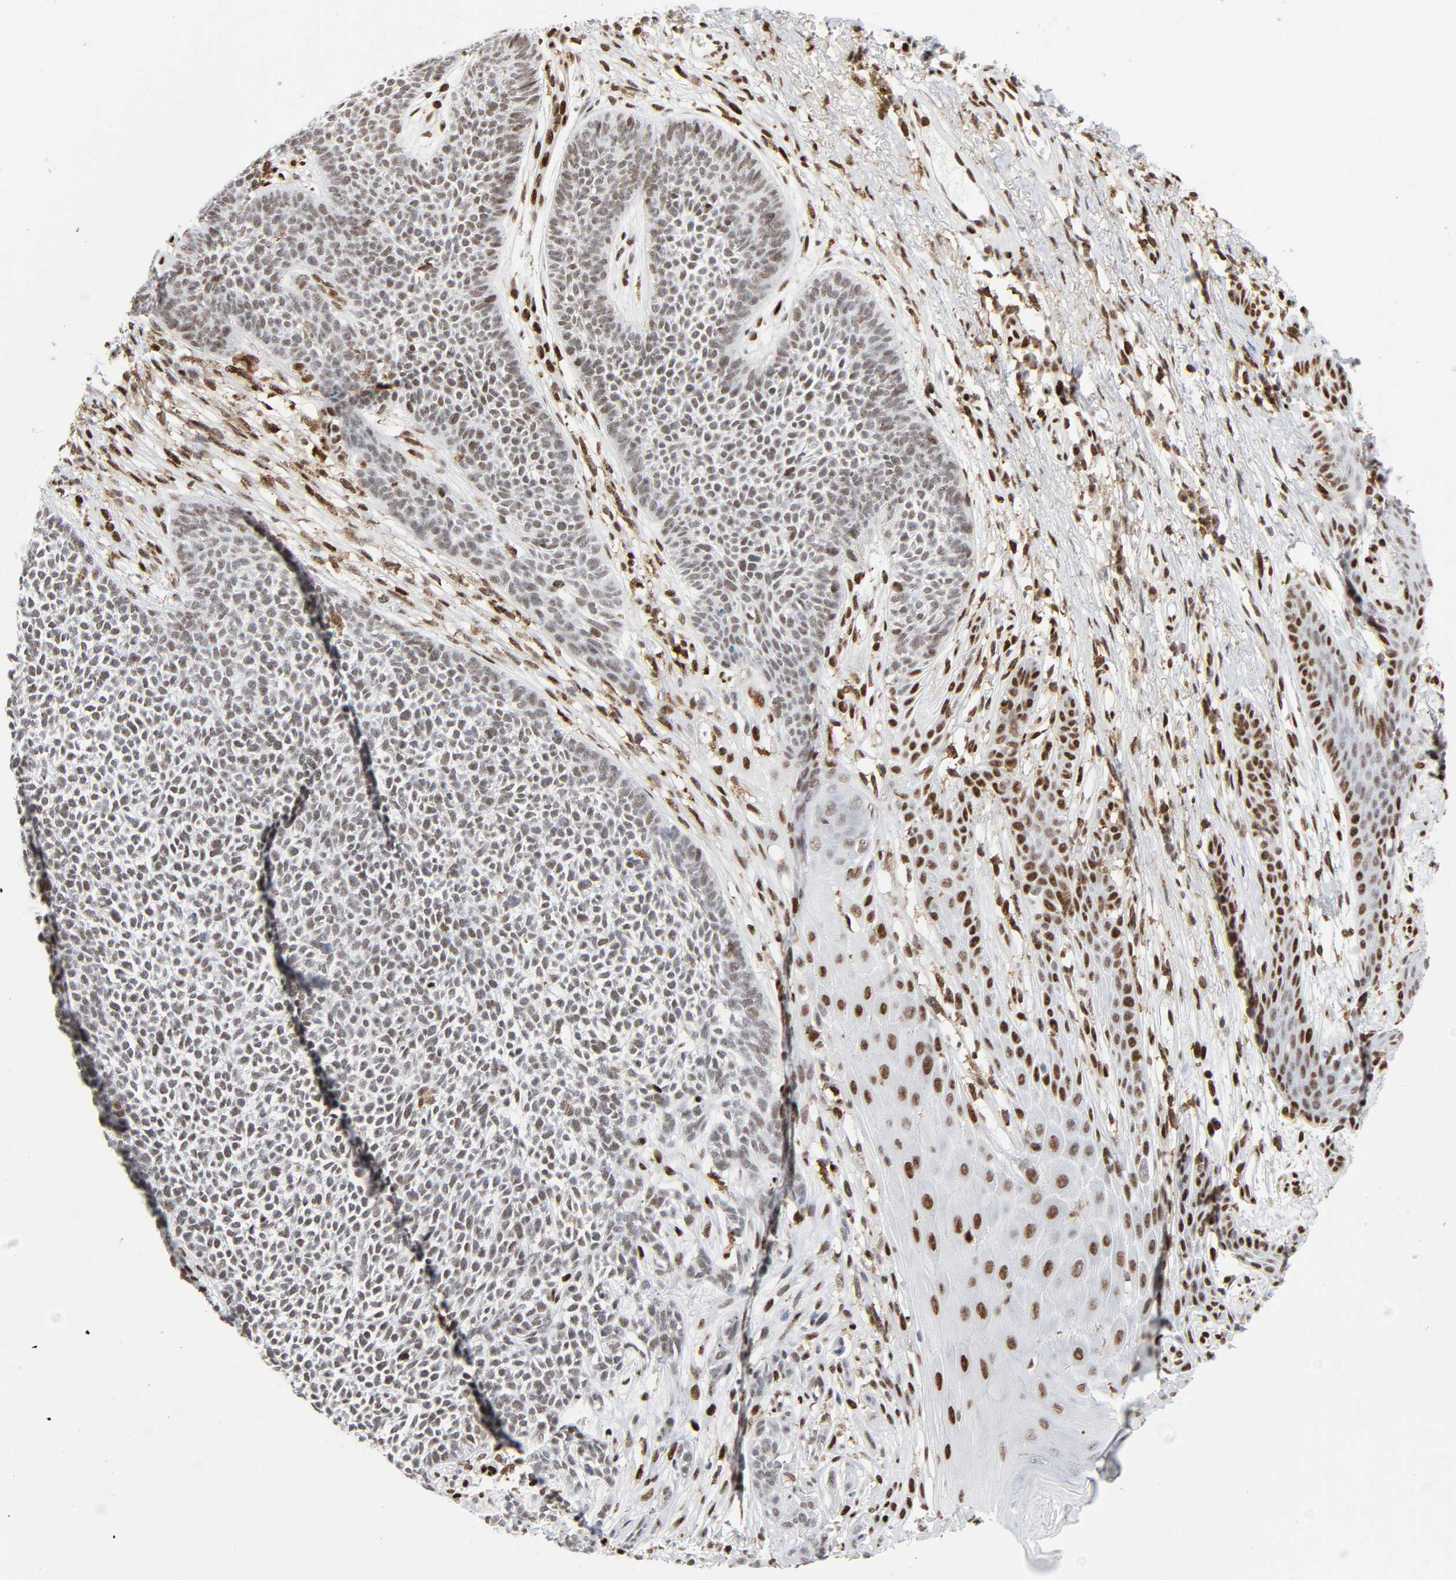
{"staining": {"intensity": "weak", "quantity": "25%-75%", "location": "nuclear"}, "tissue": "skin cancer", "cell_type": "Tumor cells", "image_type": "cancer", "snomed": [{"axis": "morphology", "description": "Basal cell carcinoma"}, {"axis": "topography", "description": "Skin"}], "caption": "Skin basal cell carcinoma tissue shows weak nuclear staining in about 25%-75% of tumor cells (DAB (3,3'-diaminobenzidine) = brown stain, brightfield microscopy at high magnification).", "gene": "WAS", "patient": {"sex": "female", "age": 84}}